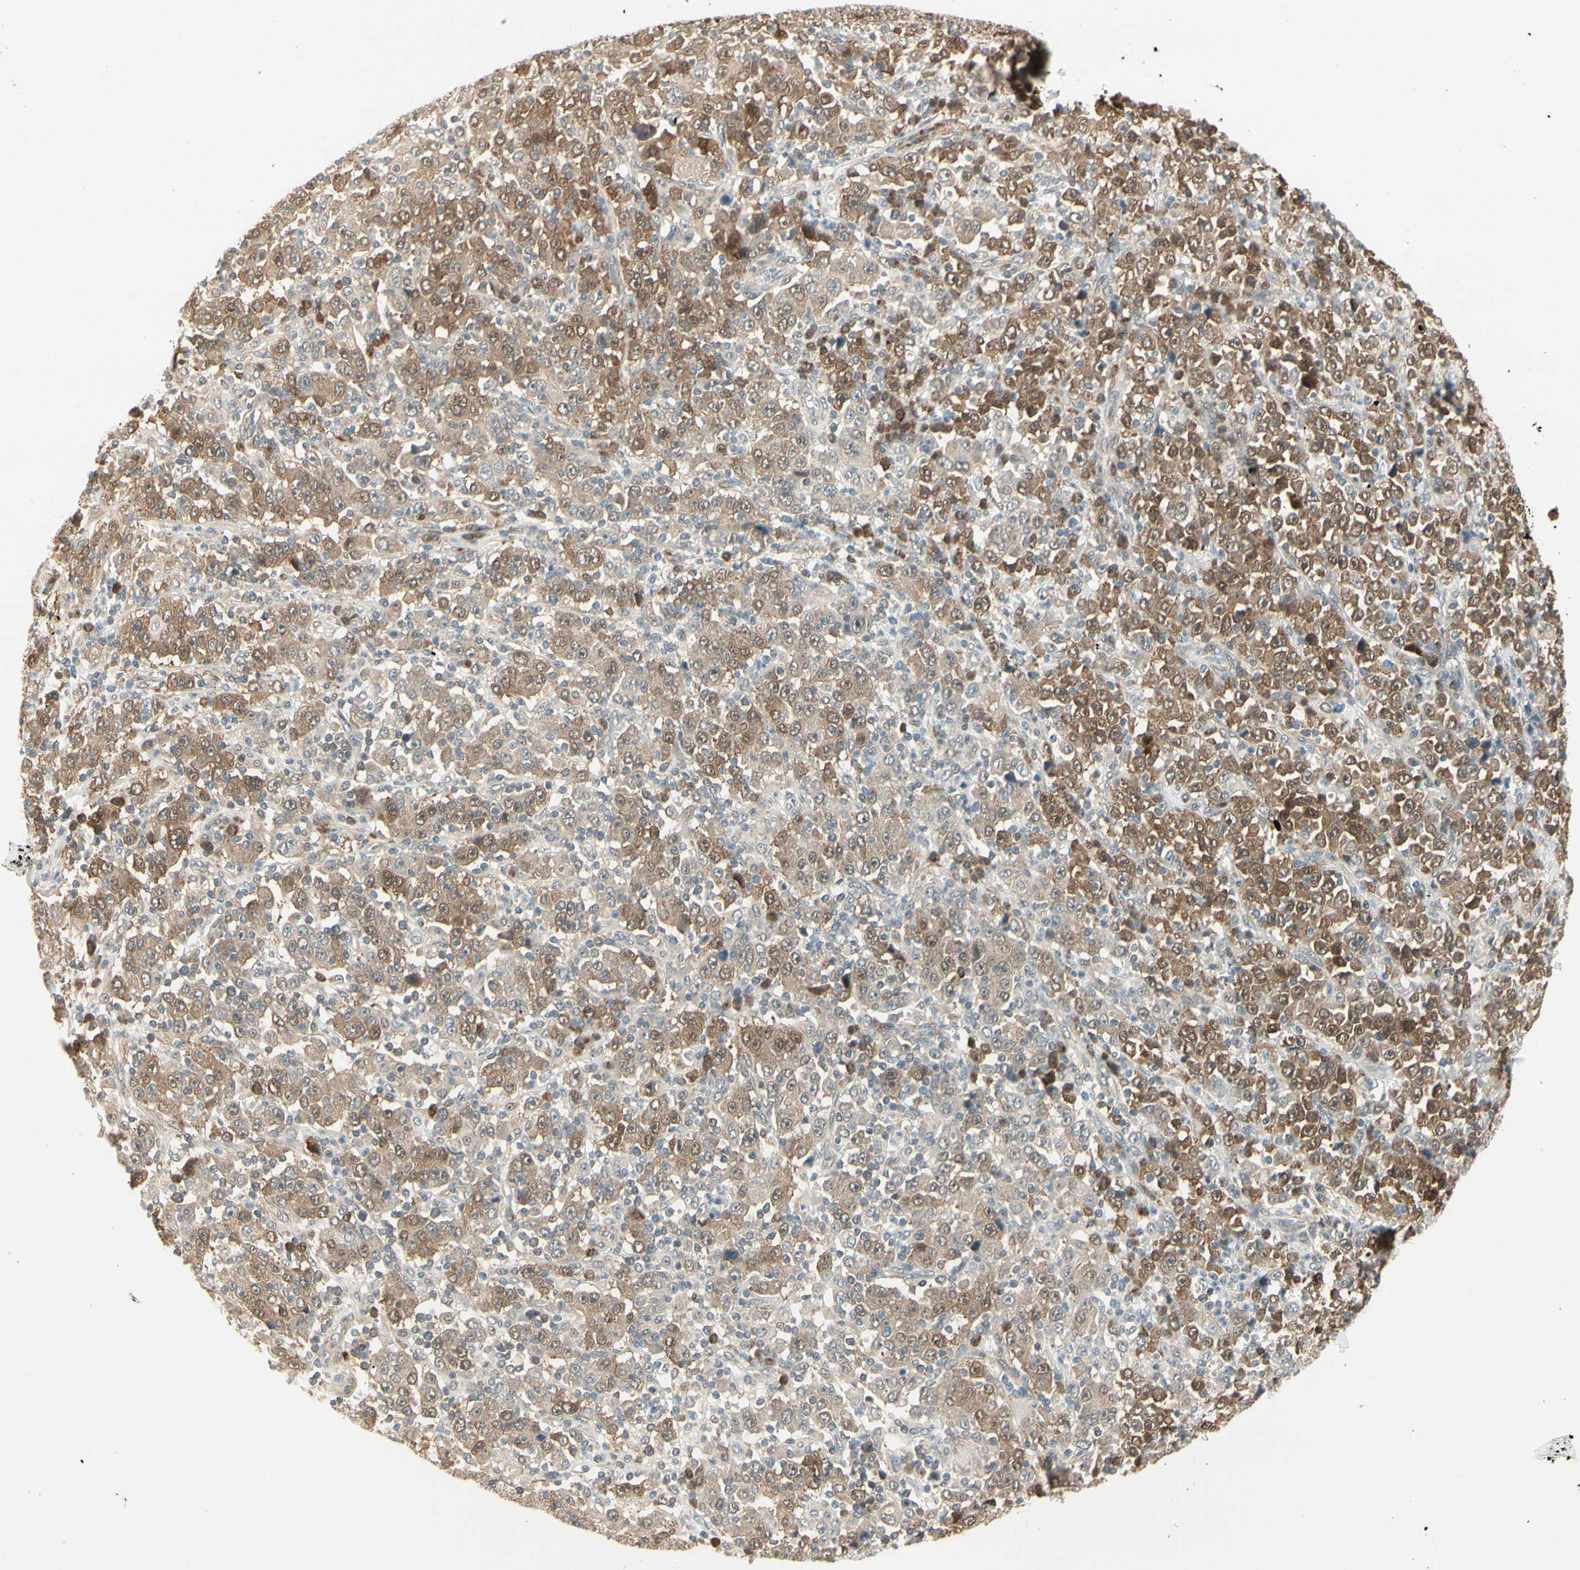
{"staining": {"intensity": "moderate", "quantity": "<25%", "location": "cytoplasmic/membranous"}, "tissue": "stomach cancer", "cell_type": "Tumor cells", "image_type": "cancer", "snomed": [{"axis": "morphology", "description": "Normal tissue, NOS"}, {"axis": "morphology", "description": "Adenocarcinoma, NOS"}, {"axis": "topography", "description": "Stomach, upper"}, {"axis": "topography", "description": "Stomach"}], "caption": "Brown immunohistochemical staining in human stomach cancer (adenocarcinoma) demonstrates moderate cytoplasmic/membranous positivity in approximately <25% of tumor cells.", "gene": "IPO5", "patient": {"sex": "male", "age": 59}}